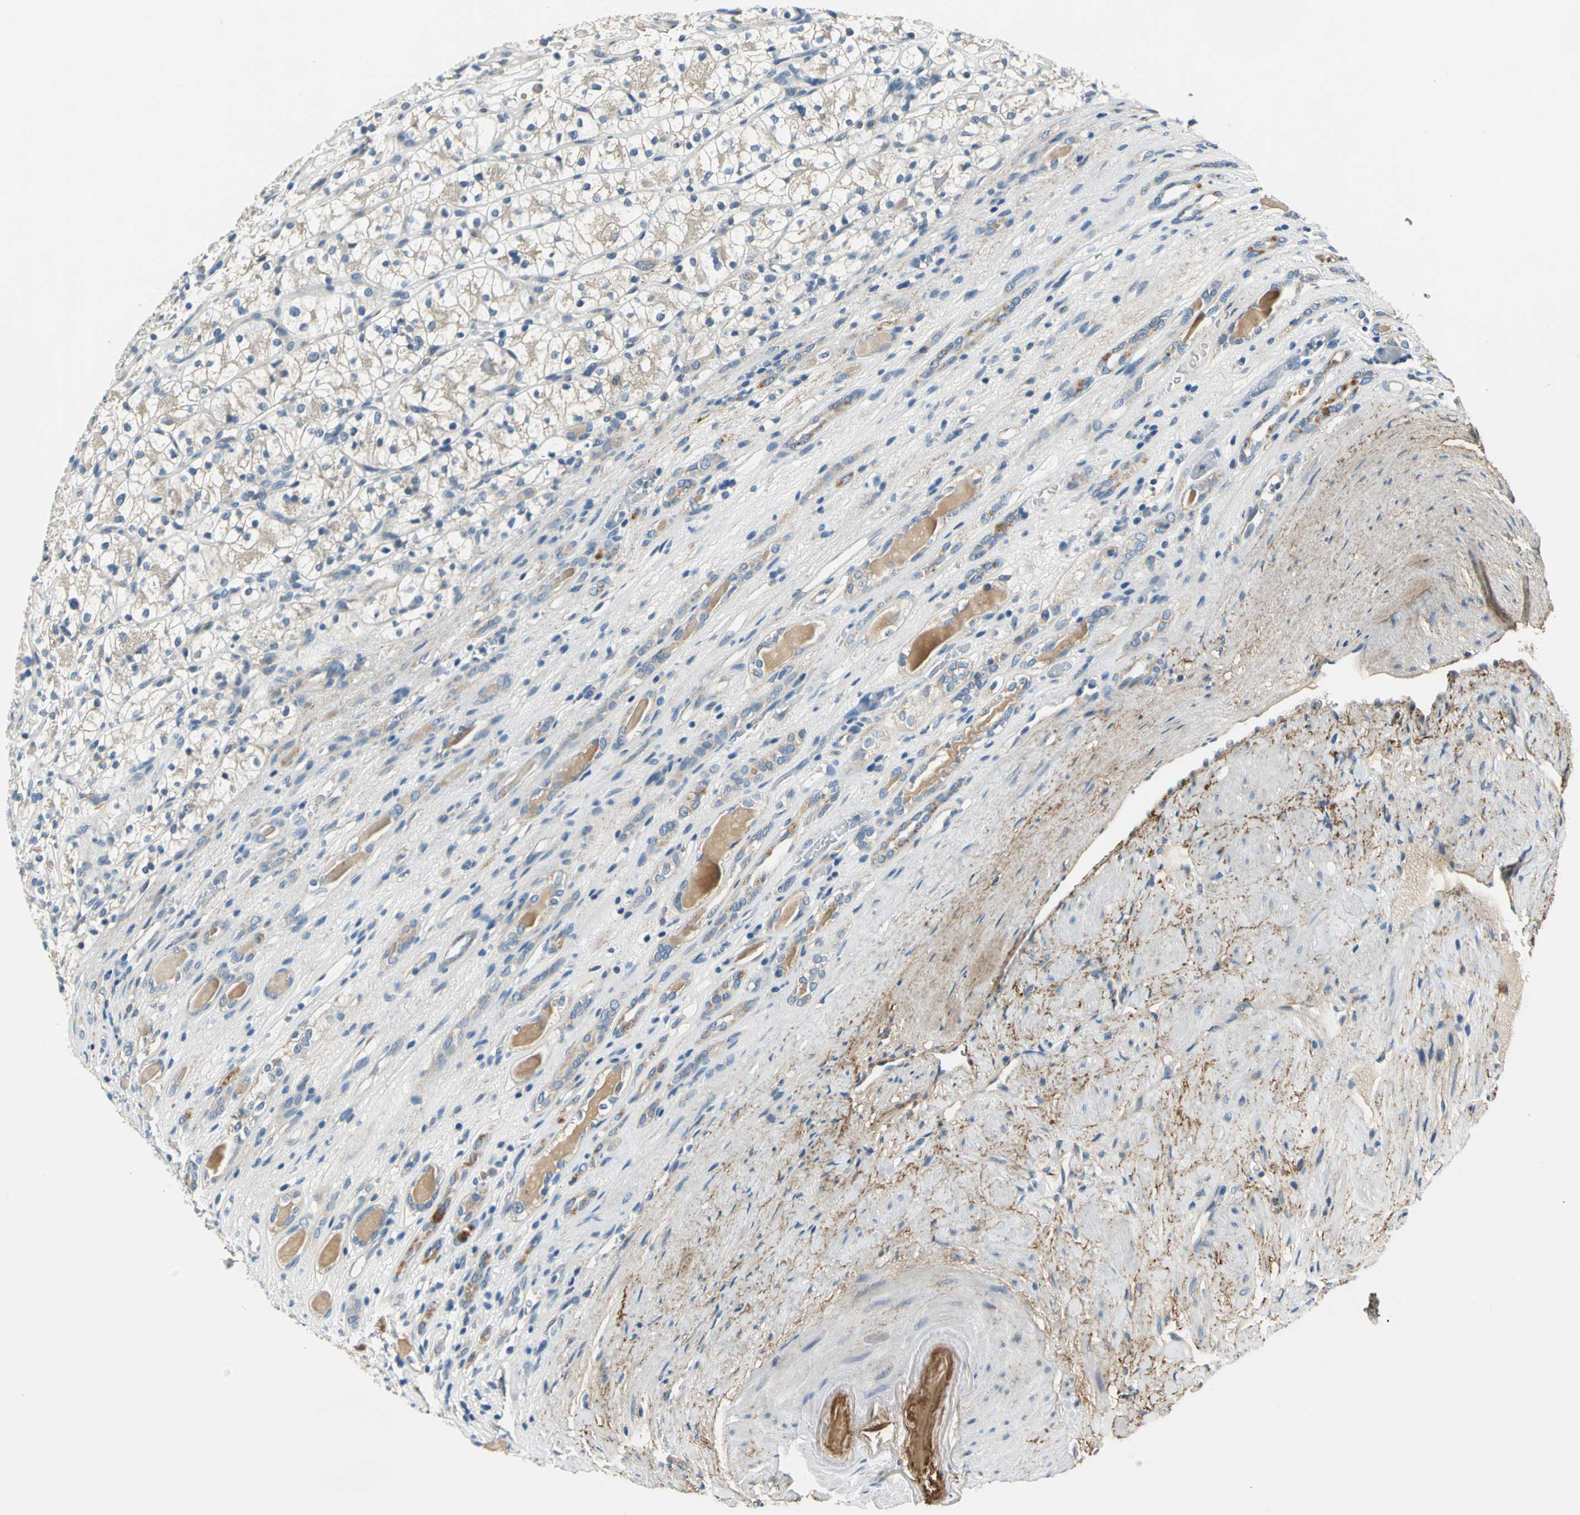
{"staining": {"intensity": "weak", "quantity": "25%-75%", "location": "cytoplasmic/membranous"}, "tissue": "renal cancer", "cell_type": "Tumor cells", "image_type": "cancer", "snomed": [{"axis": "morphology", "description": "Adenocarcinoma, NOS"}, {"axis": "topography", "description": "Kidney"}], "caption": "An image of human renal adenocarcinoma stained for a protein demonstrates weak cytoplasmic/membranous brown staining in tumor cells. The protein is shown in brown color, while the nuclei are stained blue.", "gene": "SLC16A7", "patient": {"sex": "female", "age": 60}}